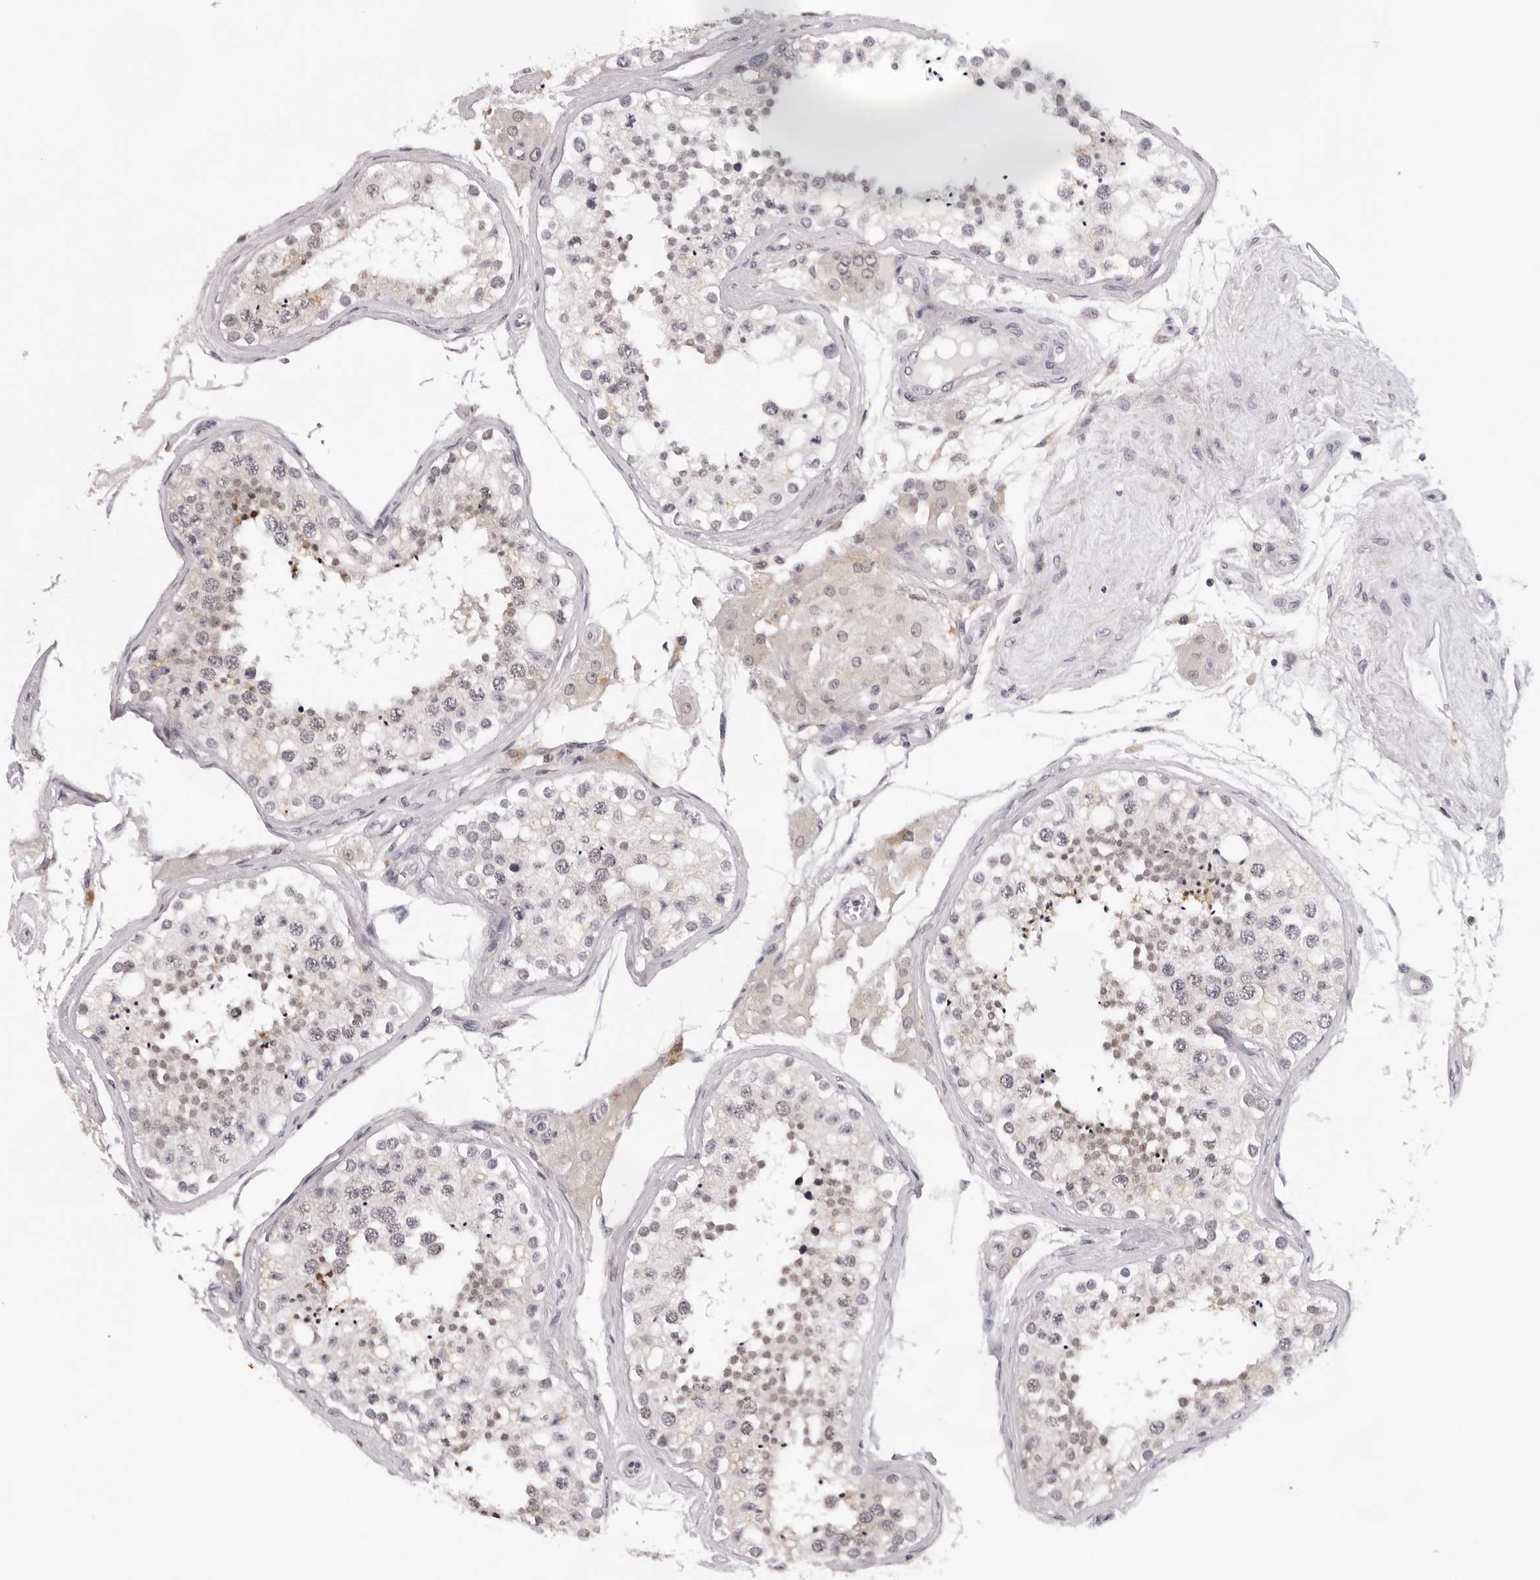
{"staining": {"intensity": "weak", "quantity": "<25%", "location": "cytoplasmic/membranous"}, "tissue": "testis", "cell_type": "Cells in seminiferous ducts", "image_type": "normal", "snomed": [{"axis": "morphology", "description": "Normal tissue, NOS"}, {"axis": "topography", "description": "Testis"}], "caption": "A high-resolution image shows immunohistochemistry staining of normal testis, which displays no significant expression in cells in seminiferous ducts.", "gene": "IL17RA", "patient": {"sex": "male", "age": 68}}